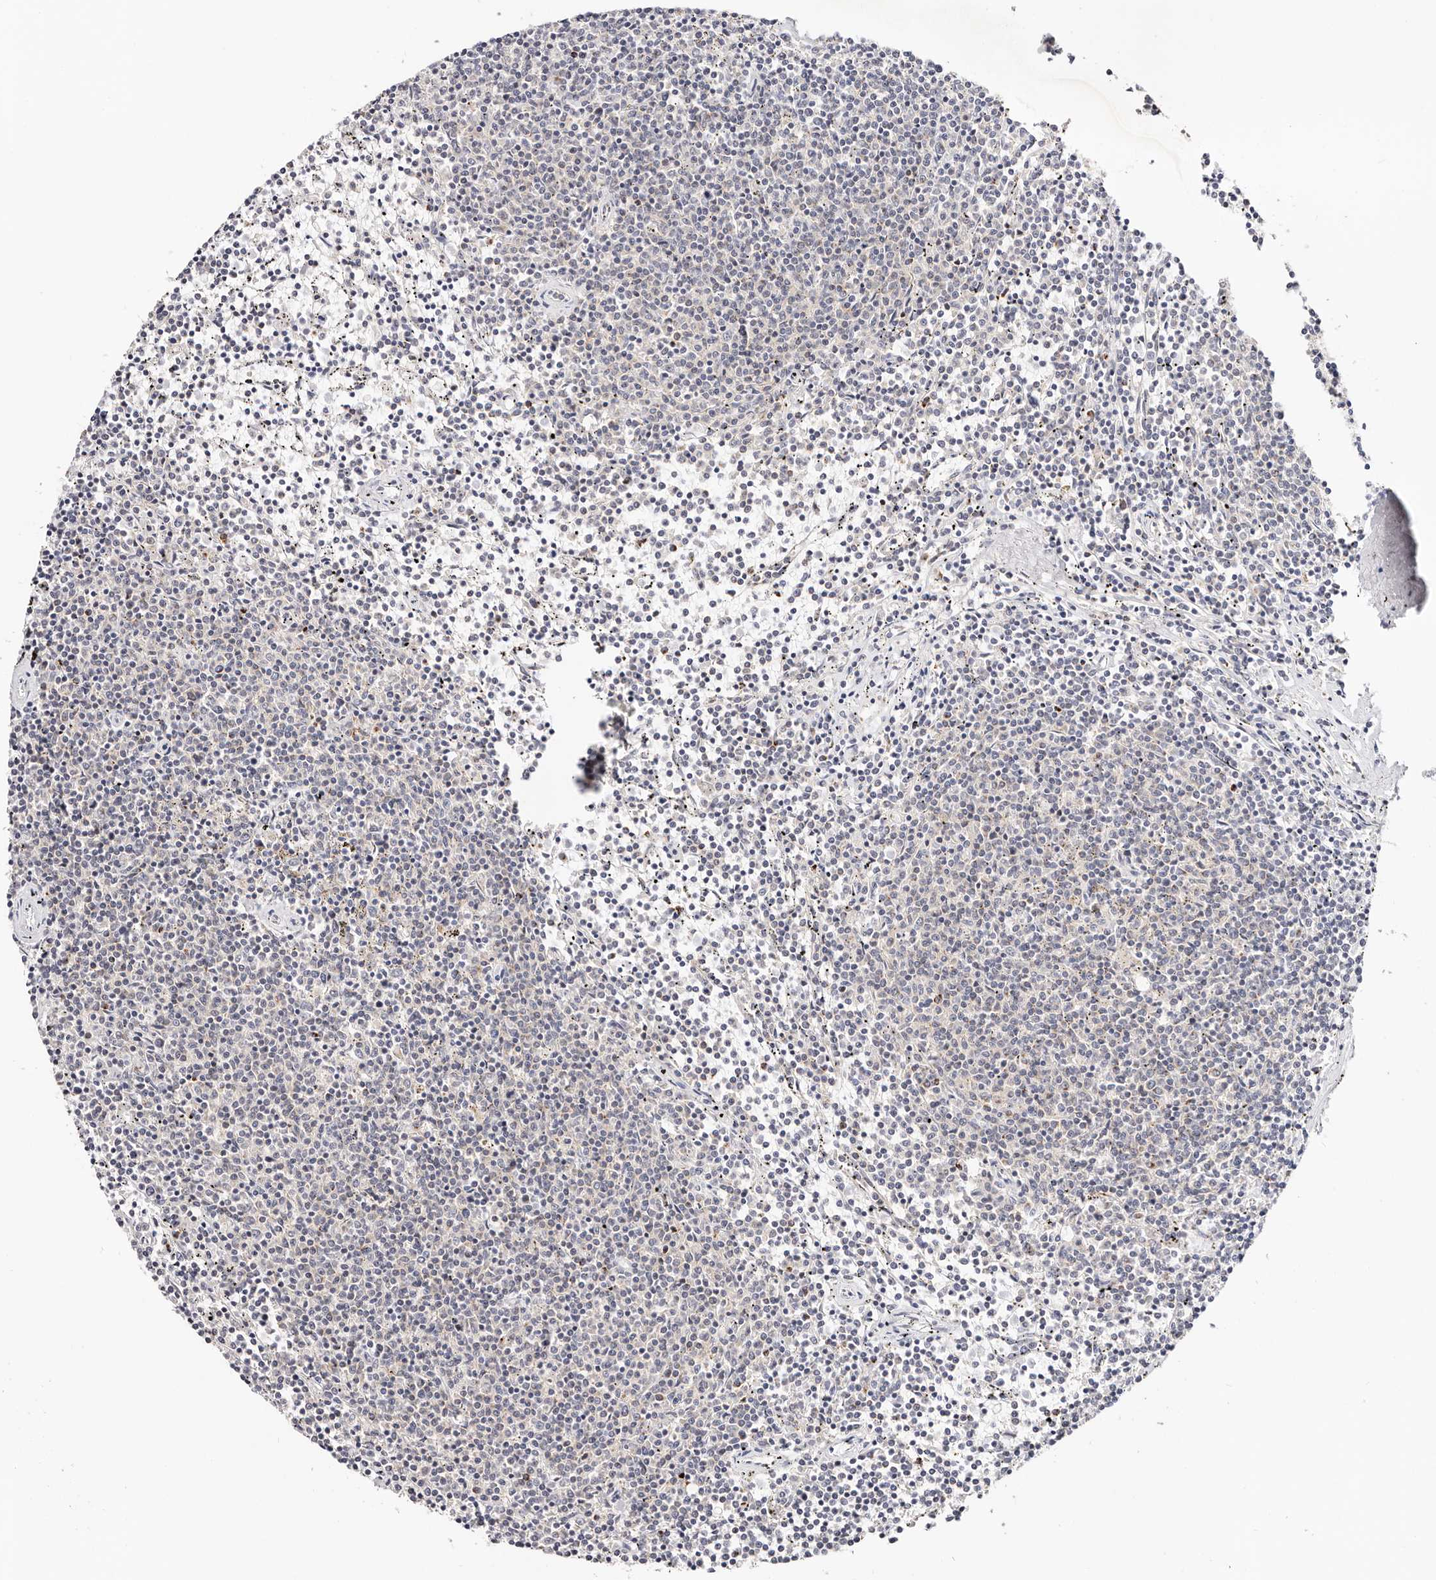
{"staining": {"intensity": "negative", "quantity": "none", "location": "none"}, "tissue": "lymphoma", "cell_type": "Tumor cells", "image_type": "cancer", "snomed": [{"axis": "morphology", "description": "Malignant lymphoma, non-Hodgkin's type, Low grade"}, {"axis": "topography", "description": "Spleen"}], "caption": "This histopathology image is of malignant lymphoma, non-Hodgkin's type (low-grade) stained with immunohistochemistry to label a protein in brown with the nuclei are counter-stained blue. There is no staining in tumor cells. (Brightfield microscopy of DAB immunohistochemistry at high magnification).", "gene": "VIPAS39", "patient": {"sex": "female", "age": 50}}